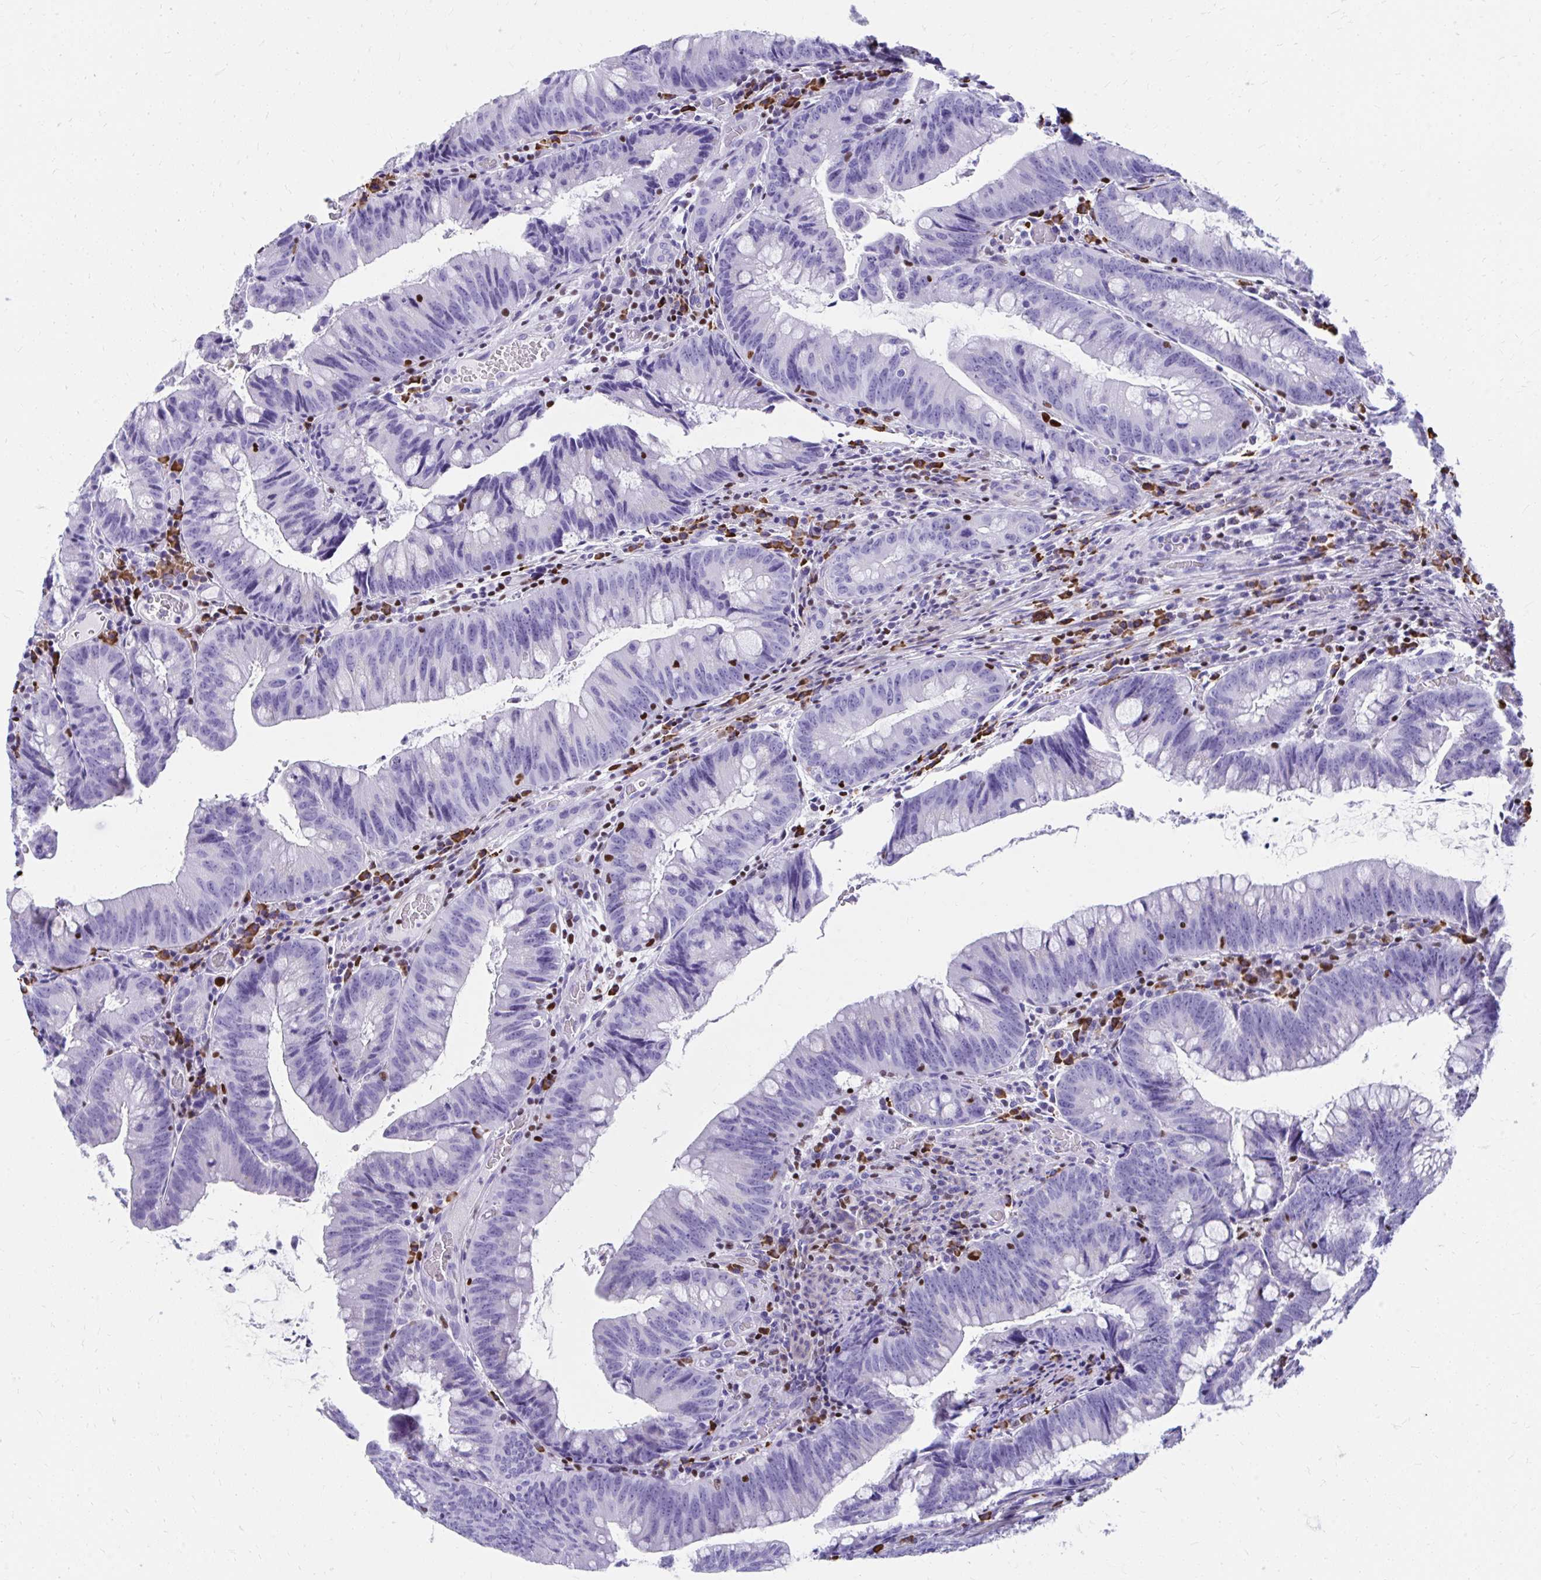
{"staining": {"intensity": "negative", "quantity": "none", "location": "none"}, "tissue": "colorectal cancer", "cell_type": "Tumor cells", "image_type": "cancer", "snomed": [{"axis": "morphology", "description": "Adenocarcinoma, NOS"}, {"axis": "topography", "description": "Colon"}], "caption": "High power microscopy photomicrograph of an immunohistochemistry histopathology image of colorectal cancer (adenocarcinoma), revealing no significant staining in tumor cells.", "gene": "RUNX3", "patient": {"sex": "male", "age": 62}}